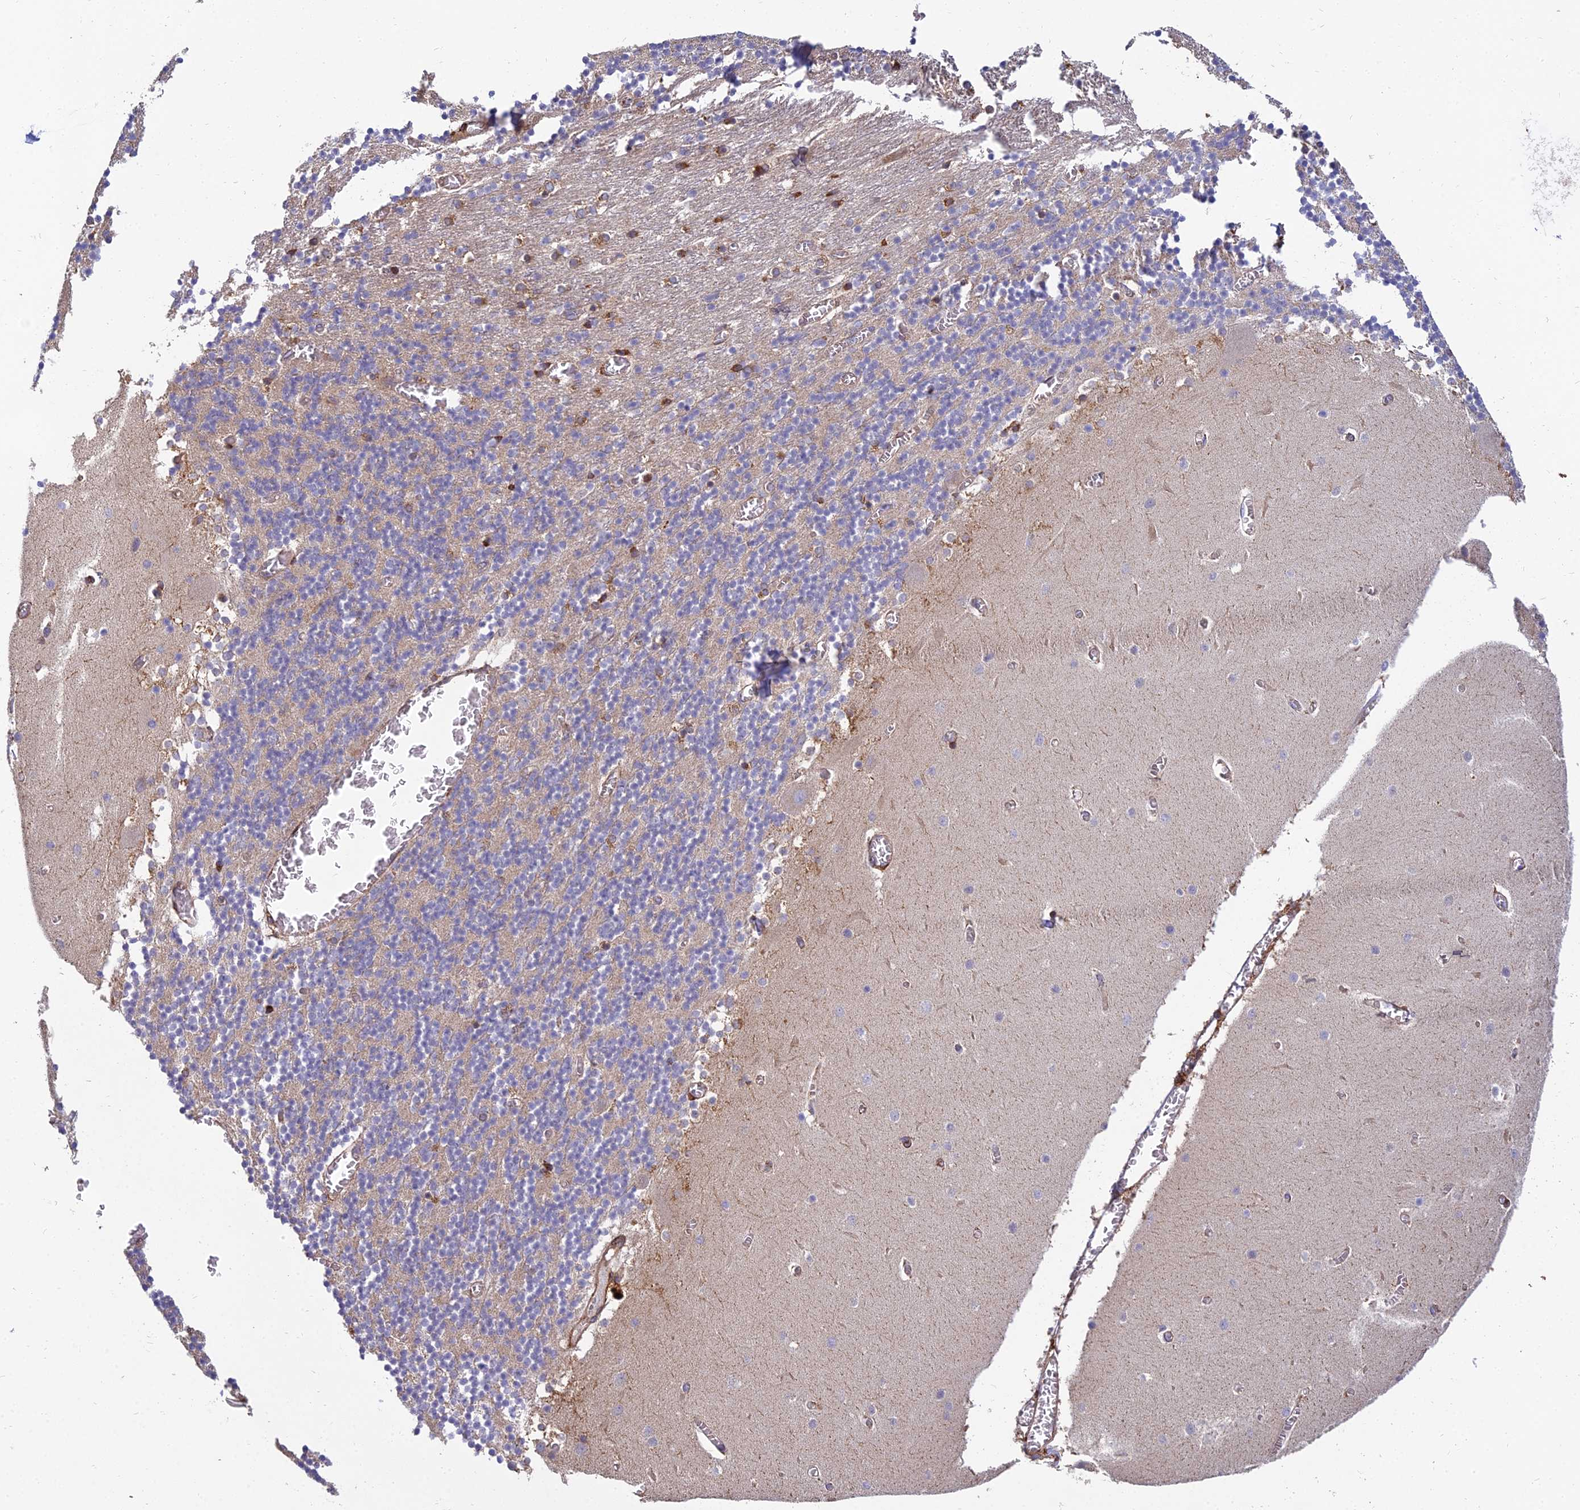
{"staining": {"intensity": "weak", "quantity": "<25%", "location": "cytoplasmic/membranous"}, "tissue": "cerebellum", "cell_type": "Cells in granular layer", "image_type": "normal", "snomed": [{"axis": "morphology", "description": "Normal tissue, NOS"}, {"axis": "topography", "description": "Cerebellum"}], "caption": "Human cerebellum stained for a protein using immunohistochemistry (IHC) demonstrates no expression in cells in granular layer.", "gene": "NDUFAF7", "patient": {"sex": "female", "age": 28}}